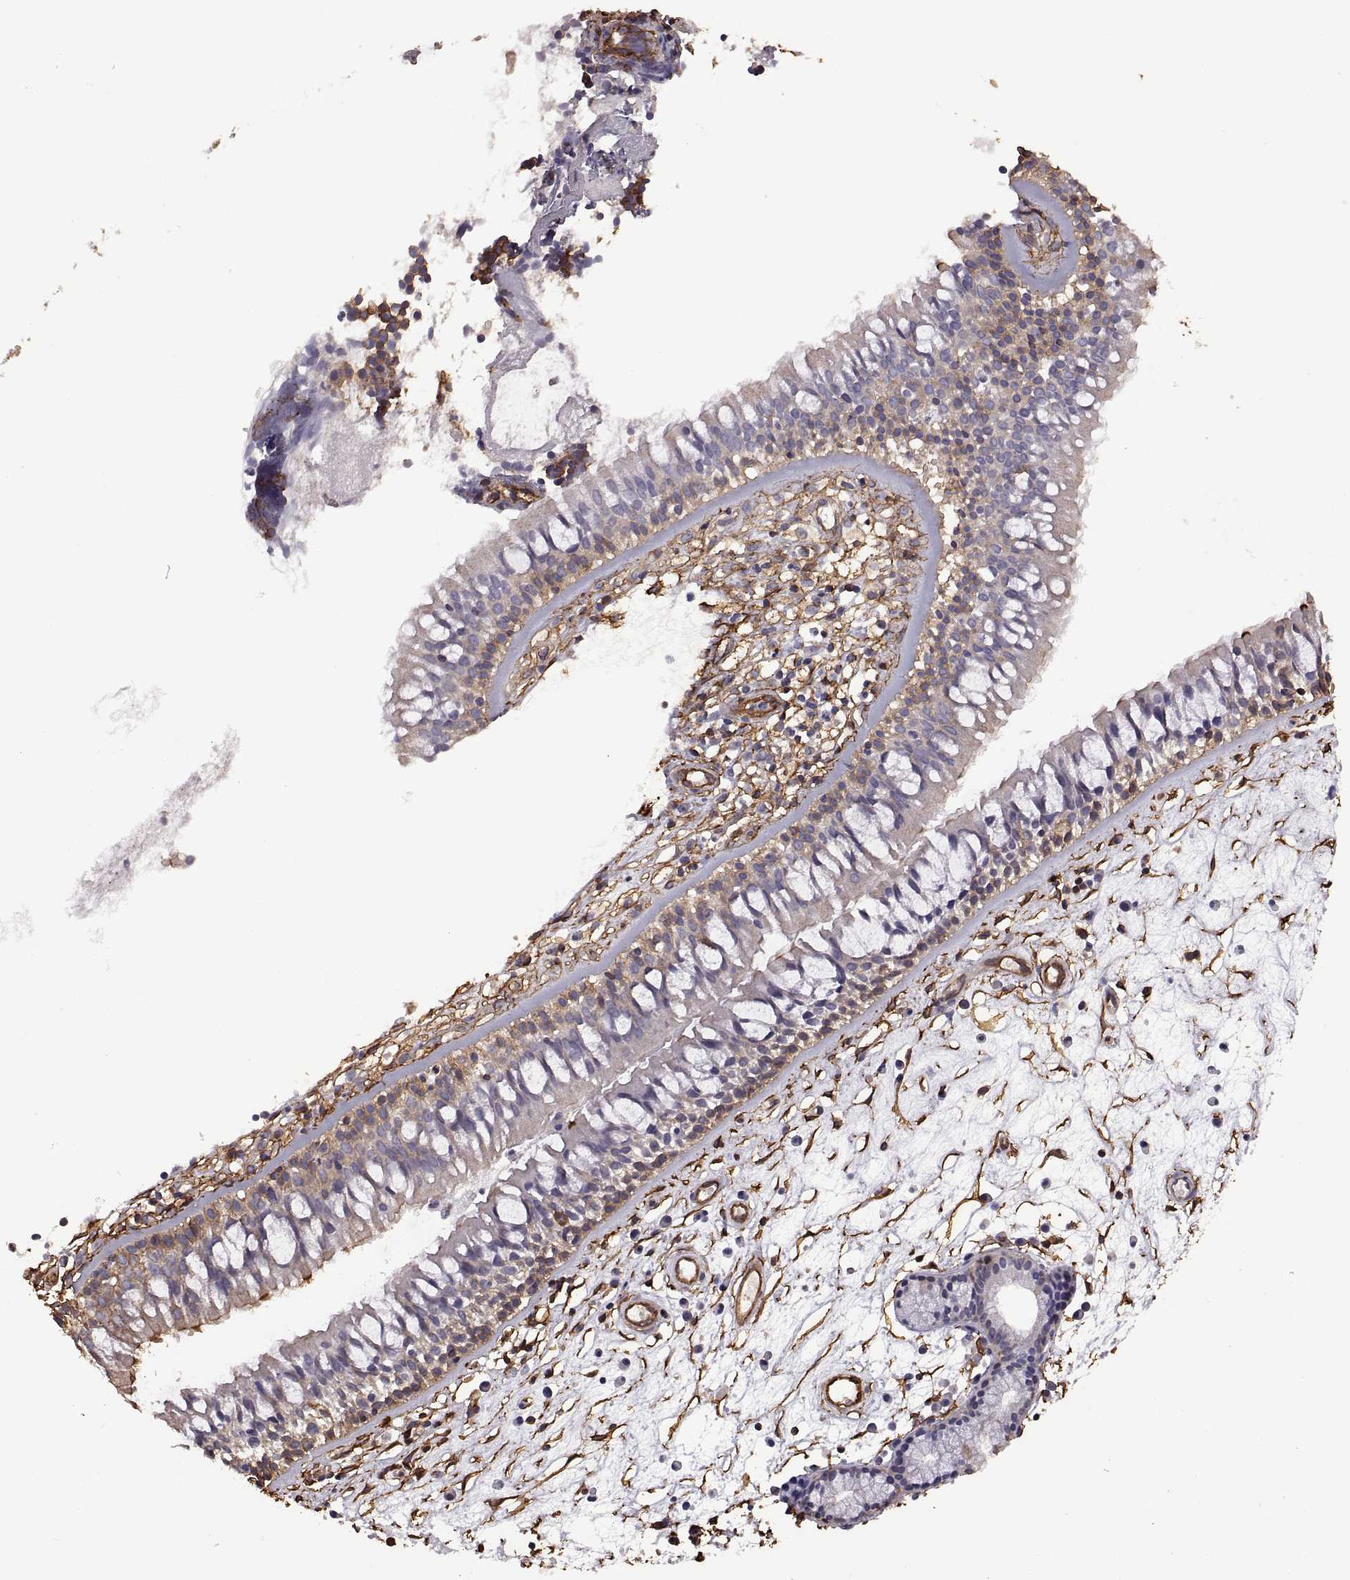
{"staining": {"intensity": "moderate", "quantity": "25%-75%", "location": "cytoplasmic/membranous"}, "tissue": "nasopharynx", "cell_type": "Respiratory epithelial cells", "image_type": "normal", "snomed": [{"axis": "morphology", "description": "Normal tissue, NOS"}, {"axis": "topography", "description": "Nasopharynx"}], "caption": "This image exhibits immunohistochemistry (IHC) staining of unremarkable human nasopharynx, with medium moderate cytoplasmic/membranous staining in approximately 25%-75% of respiratory epithelial cells.", "gene": "S100A10", "patient": {"sex": "female", "age": 68}}